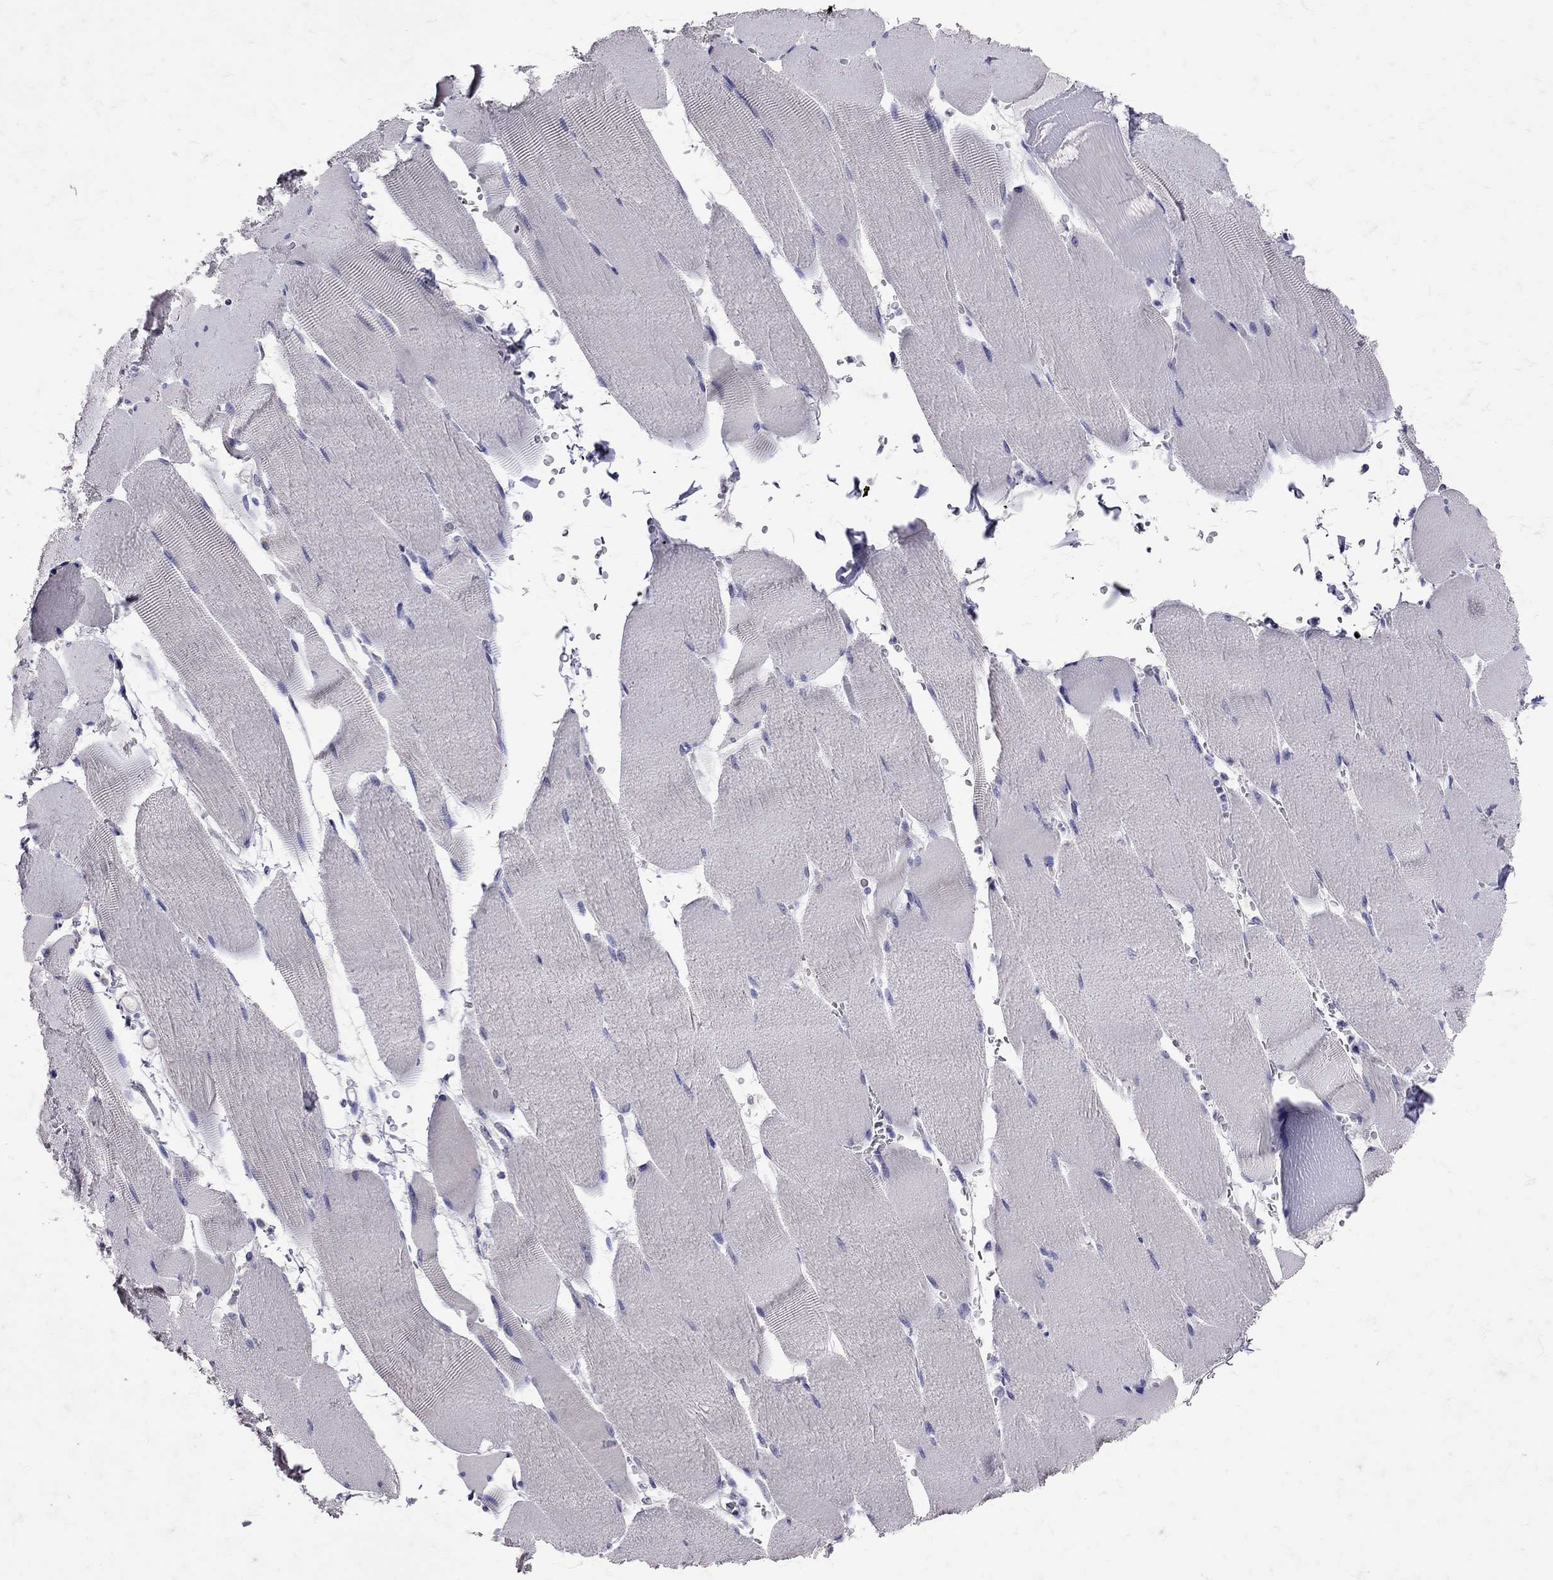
{"staining": {"intensity": "negative", "quantity": "none", "location": "none"}, "tissue": "skeletal muscle", "cell_type": "Myocytes", "image_type": "normal", "snomed": [{"axis": "morphology", "description": "Normal tissue, NOS"}, {"axis": "topography", "description": "Skeletal muscle"}], "caption": "IHC of benign skeletal muscle shows no expression in myocytes.", "gene": "SST", "patient": {"sex": "male", "age": 56}}